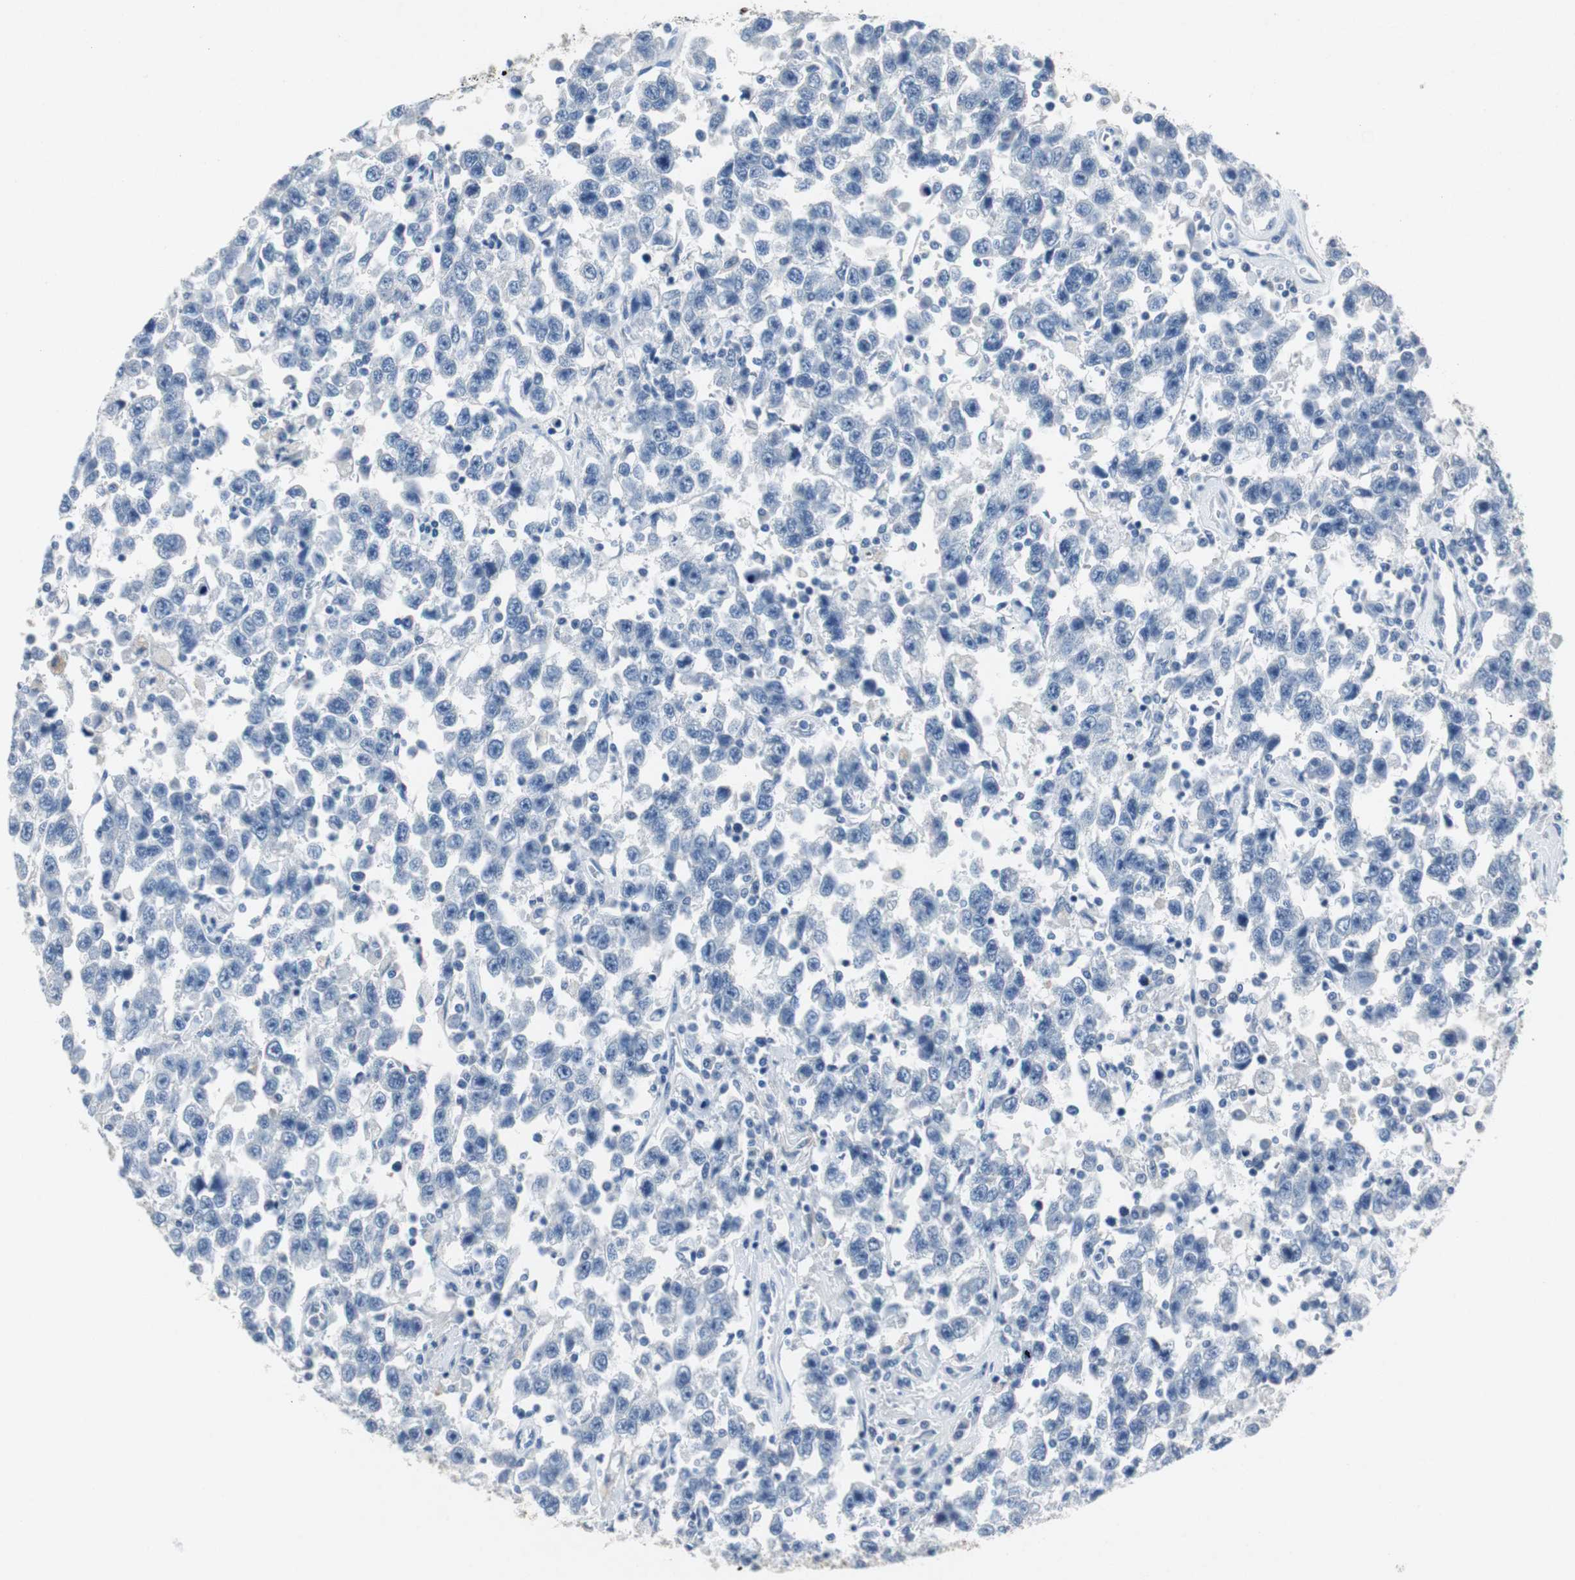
{"staining": {"intensity": "negative", "quantity": "none", "location": "none"}, "tissue": "testis cancer", "cell_type": "Tumor cells", "image_type": "cancer", "snomed": [{"axis": "morphology", "description": "Seminoma, NOS"}, {"axis": "topography", "description": "Testis"}], "caption": "Tumor cells are negative for brown protein staining in seminoma (testis).", "gene": "LRP2", "patient": {"sex": "male", "age": 41}}